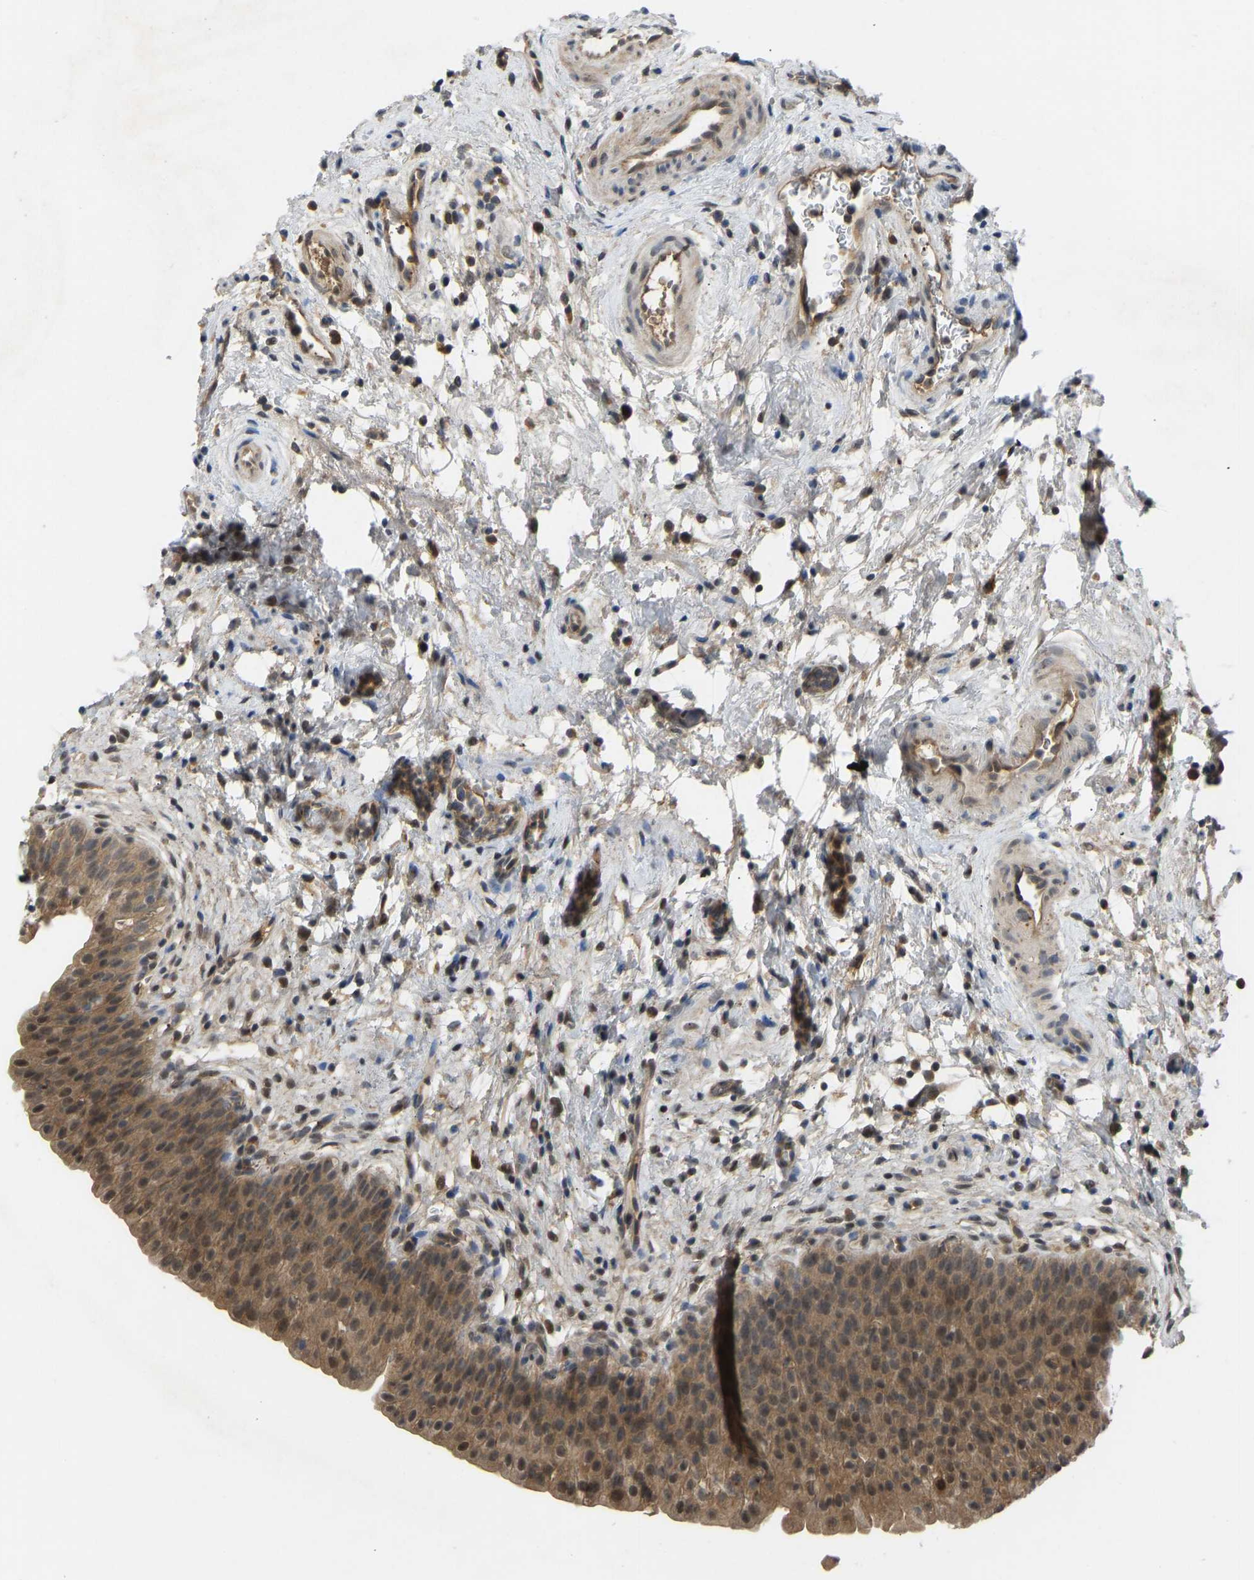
{"staining": {"intensity": "moderate", "quantity": ">75%", "location": "cytoplasmic/membranous,nuclear"}, "tissue": "urinary bladder", "cell_type": "Urothelial cells", "image_type": "normal", "snomed": [{"axis": "morphology", "description": "Normal tissue, NOS"}, {"axis": "topography", "description": "Urinary bladder"}], "caption": "Urinary bladder stained for a protein reveals moderate cytoplasmic/membranous,nuclear positivity in urothelial cells.", "gene": "ZNF251", "patient": {"sex": "male", "age": 37}}